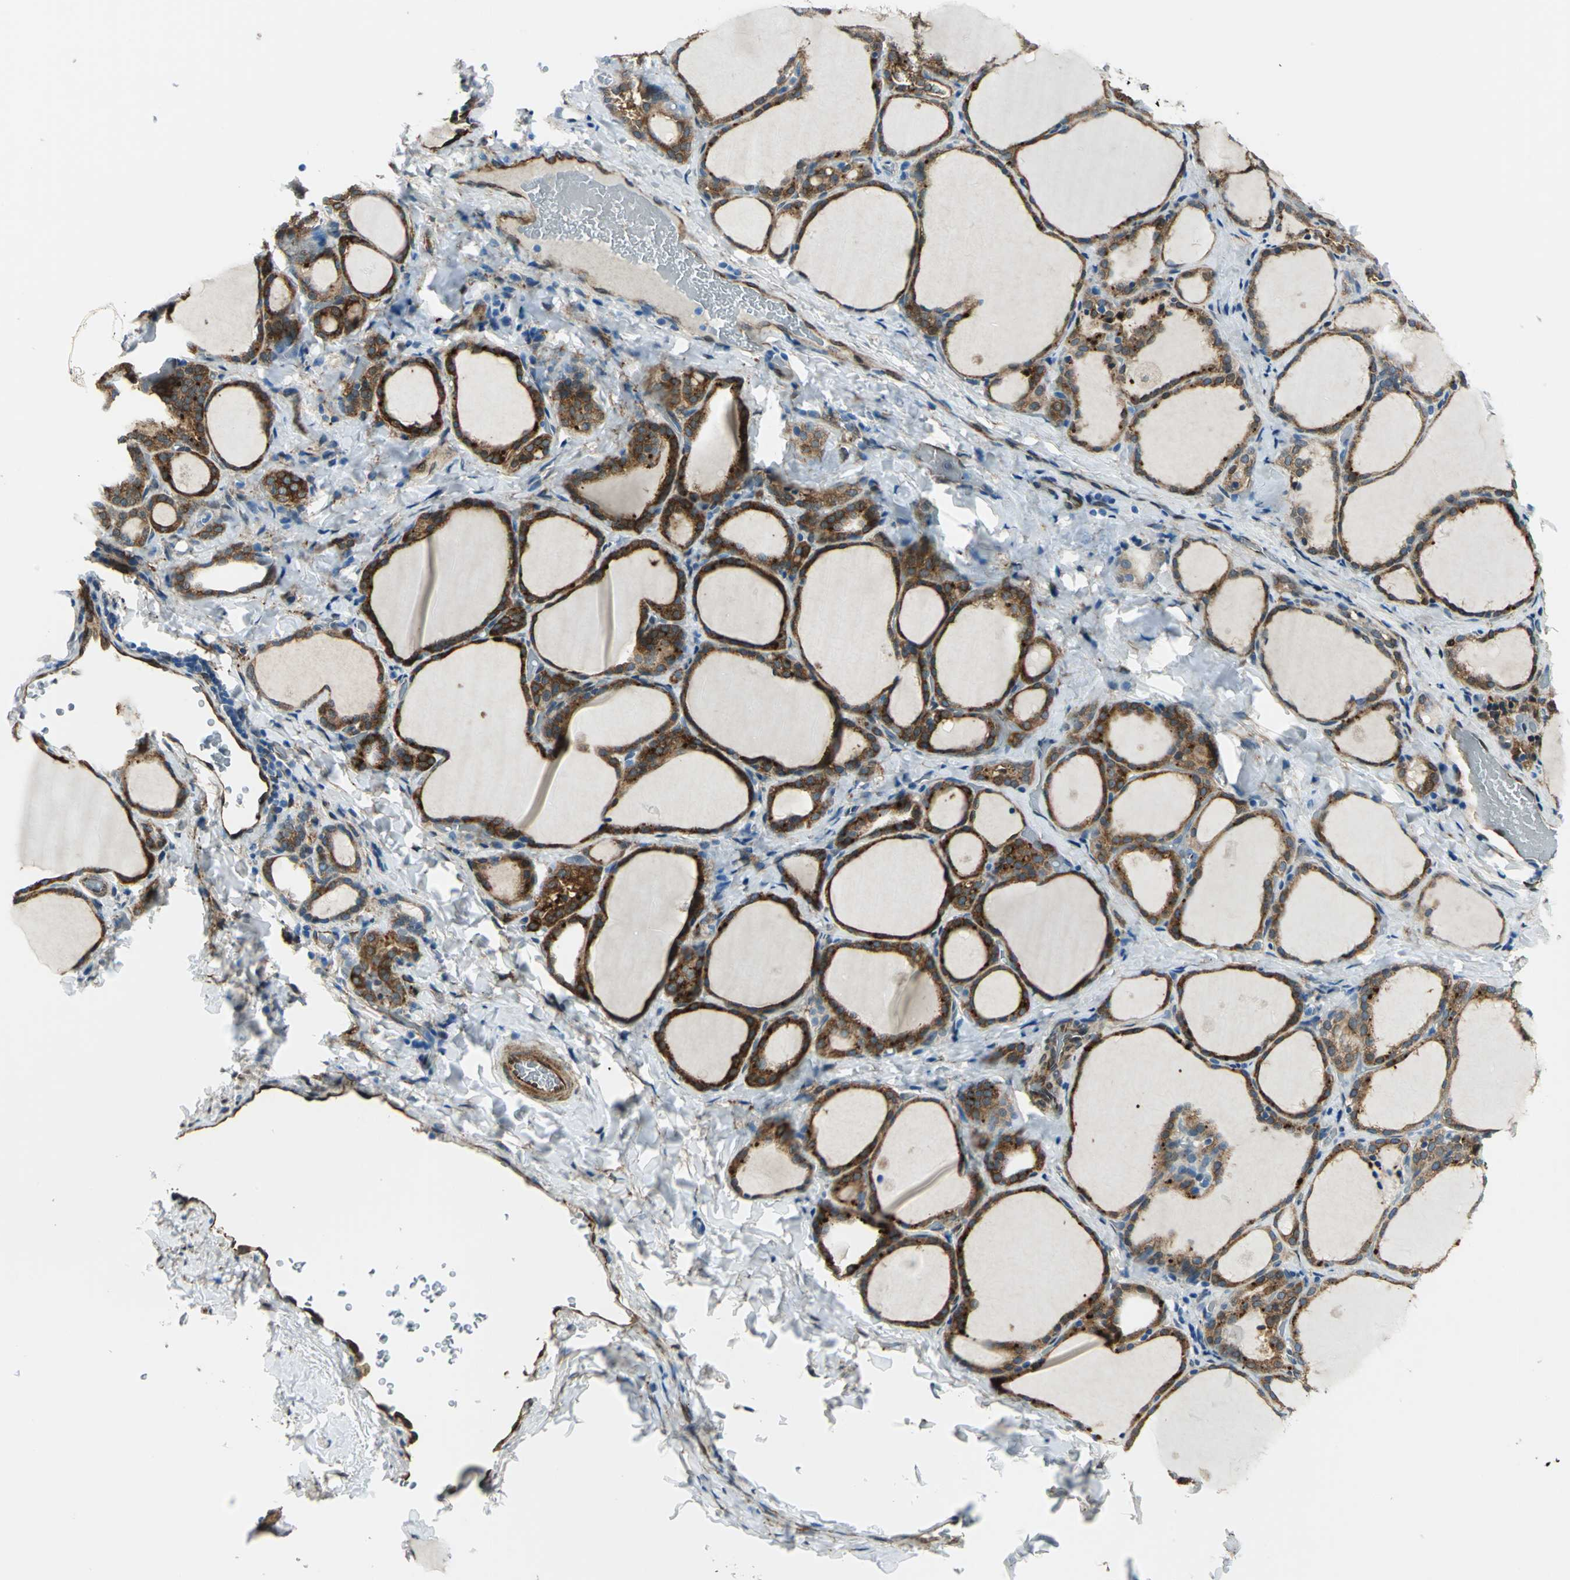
{"staining": {"intensity": "strong", "quantity": ">75%", "location": "cytoplasmic/membranous"}, "tissue": "thyroid gland", "cell_type": "Glandular cells", "image_type": "normal", "snomed": [{"axis": "morphology", "description": "Normal tissue, NOS"}, {"axis": "morphology", "description": "Papillary adenocarcinoma, NOS"}, {"axis": "topography", "description": "Thyroid gland"}], "caption": "Immunohistochemistry of benign human thyroid gland shows high levels of strong cytoplasmic/membranous staining in approximately >75% of glandular cells.", "gene": "HSPB1", "patient": {"sex": "female", "age": 30}}